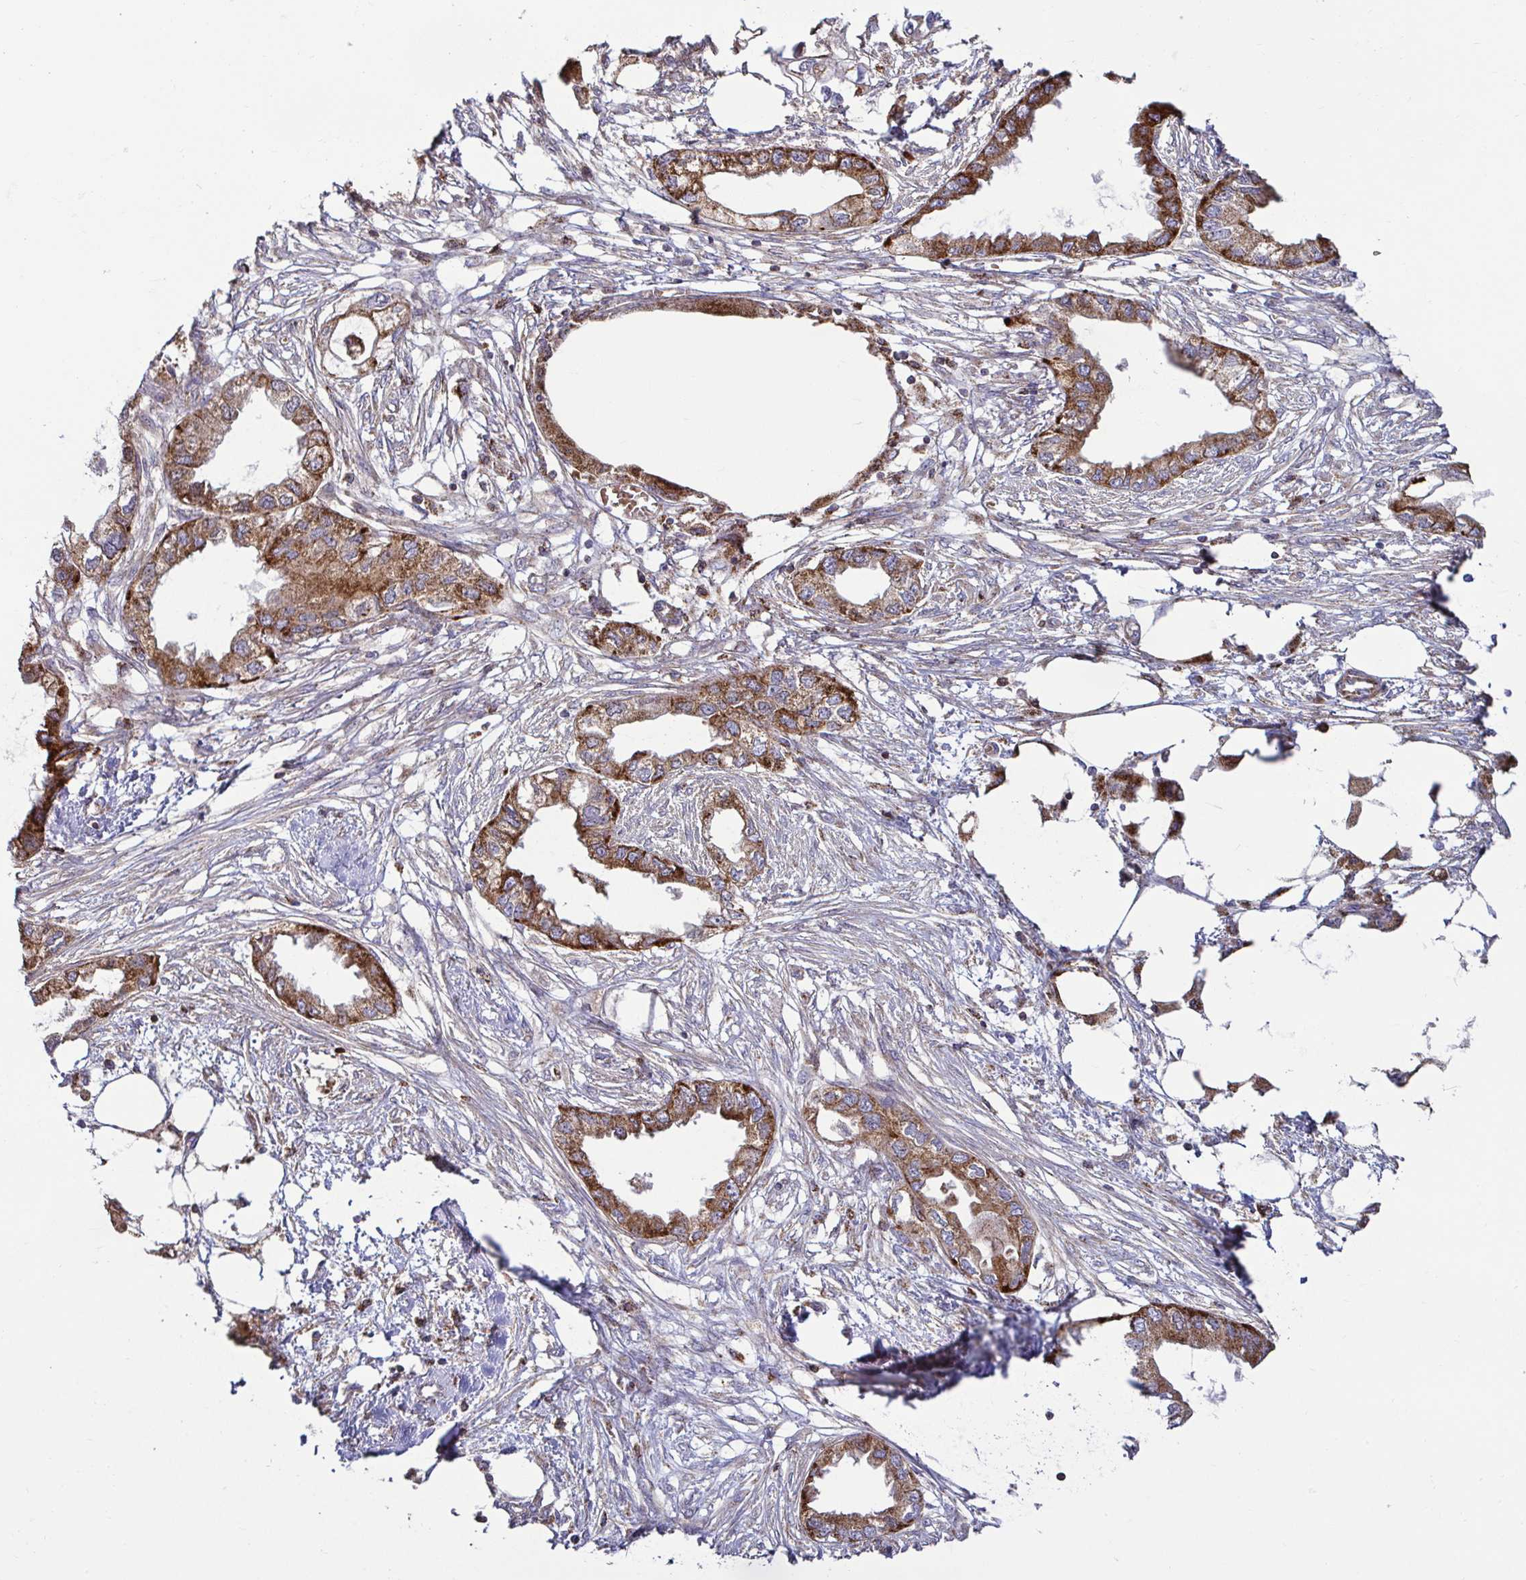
{"staining": {"intensity": "strong", "quantity": ">75%", "location": "cytoplasmic/membranous"}, "tissue": "endometrial cancer", "cell_type": "Tumor cells", "image_type": "cancer", "snomed": [{"axis": "morphology", "description": "Adenocarcinoma, NOS"}, {"axis": "morphology", "description": "Adenocarcinoma, metastatic, NOS"}, {"axis": "topography", "description": "Adipose tissue"}, {"axis": "topography", "description": "Endometrium"}], "caption": "Metastatic adenocarcinoma (endometrial) stained for a protein (brown) exhibits strong cytoplasmic/membranous positive expression in about >75% of tumor cells.", "gene": "SPRY1", "patient": {"sex": "female", "age": 67}}